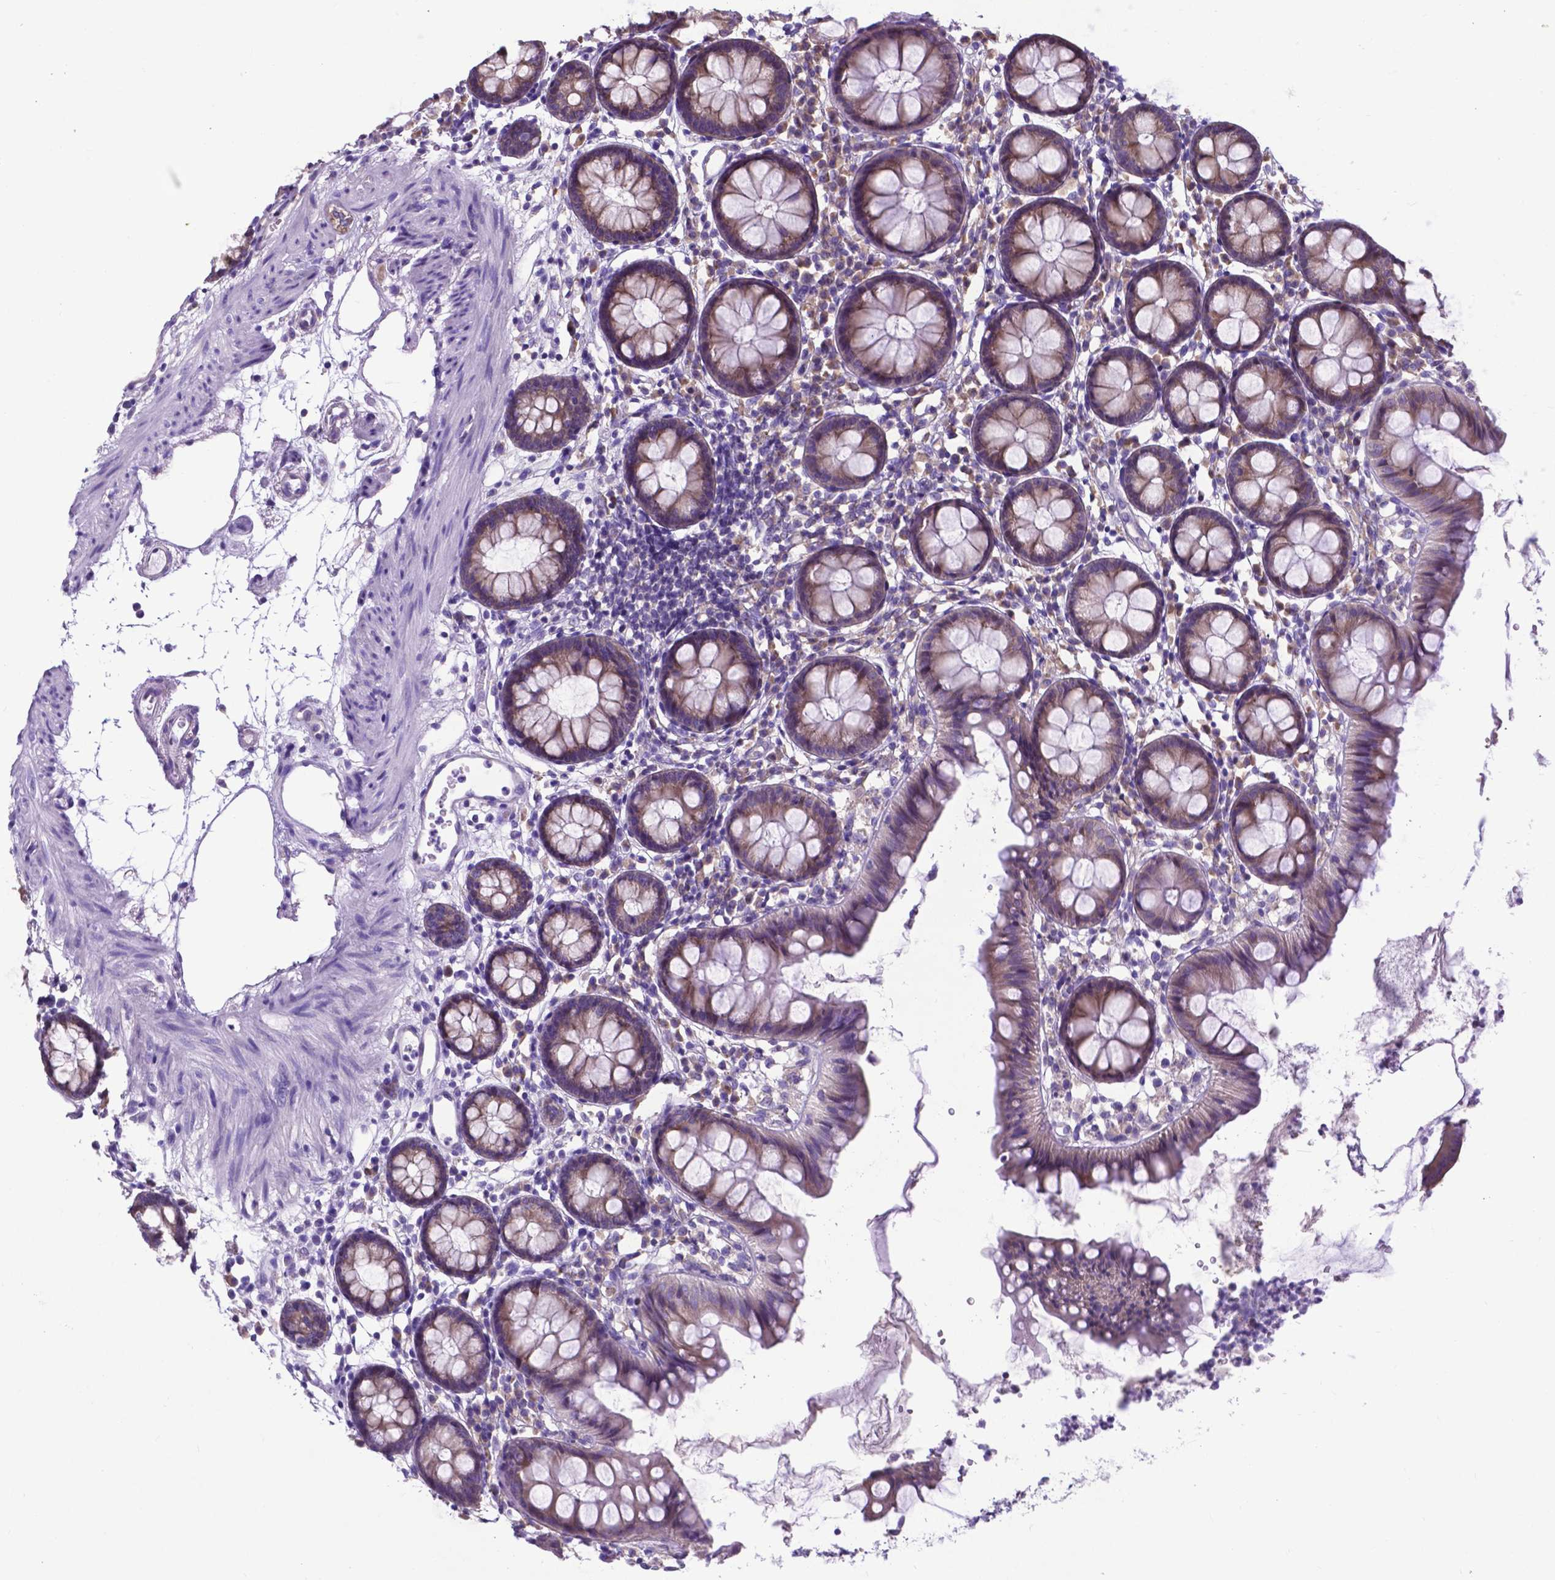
{"staining": {"intensity": "negative", "quantity": "none", "location": "none"}, "tissue": "colon", "cell_type": "Endothelial cells", "image_type": "normal", "snomed": [{"axis": "morphology", "description": "Normal tissue, NOS"}, {"axis": "topography", "description": "Colon"}], "caption": "This is an IHC photomicrograph of benign human colon. There is no positivity in endothelial cells.", "gene": "RPL6", "patient": {"sex": "female", "age": 84}}